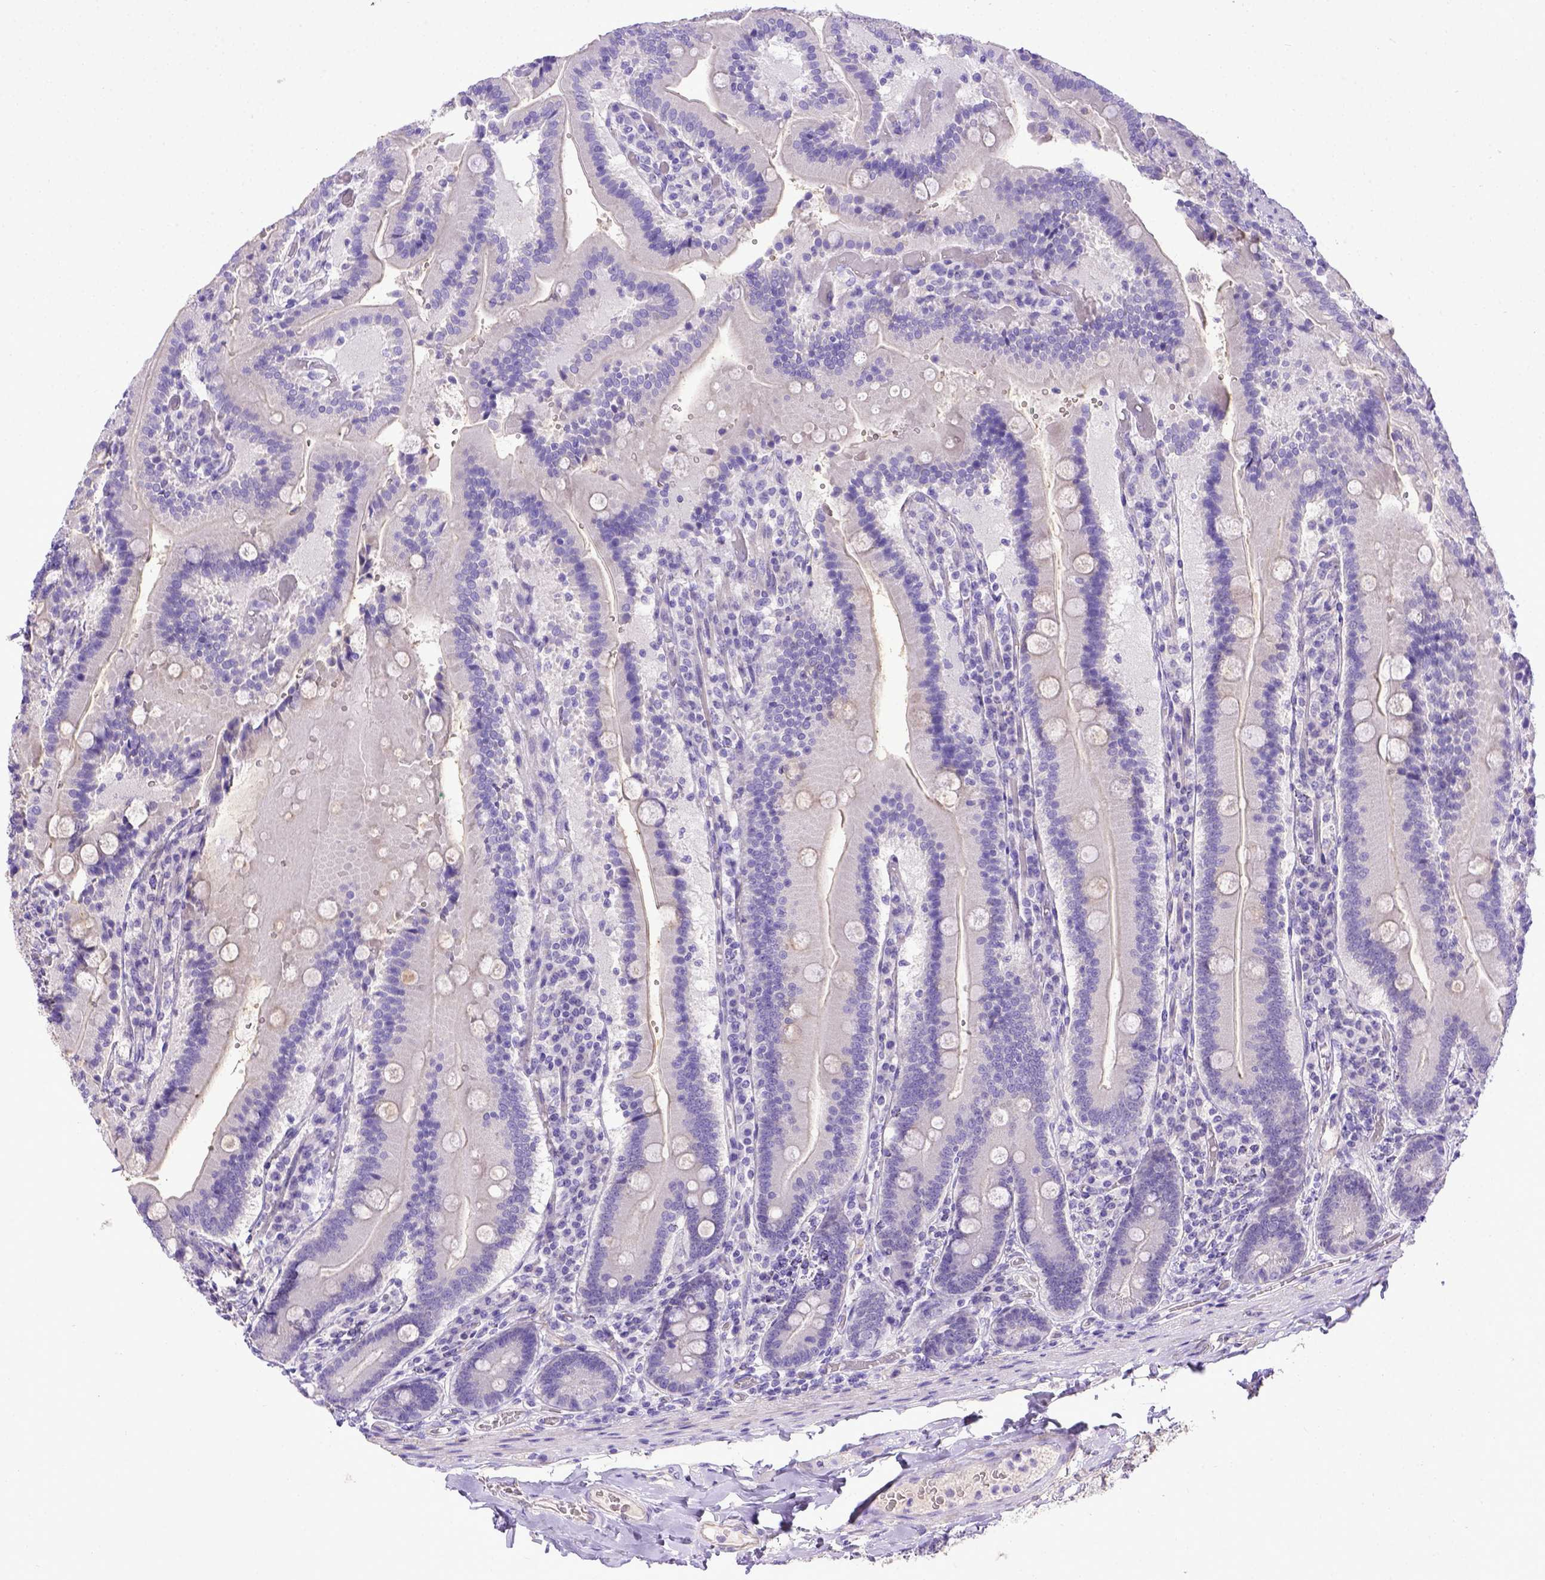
{"staining": {"intensity": "negative", "quantity": "none", "location": "none"}, "tissue": "duodenum", "cell_type": "Glandular cells", "image_type": "normal", "snomed": [{"axis": "morphology", "description": "Normal tissue, NOS"}, {"axis": "topography", "description": "Duodenum"}], "caption": "Human duodenum stained for a protein using immunohistochemistry reveals no expression in glandular cells.", "gene": "BTN1A1", "patient": {"sex": "female", "age": 62}}